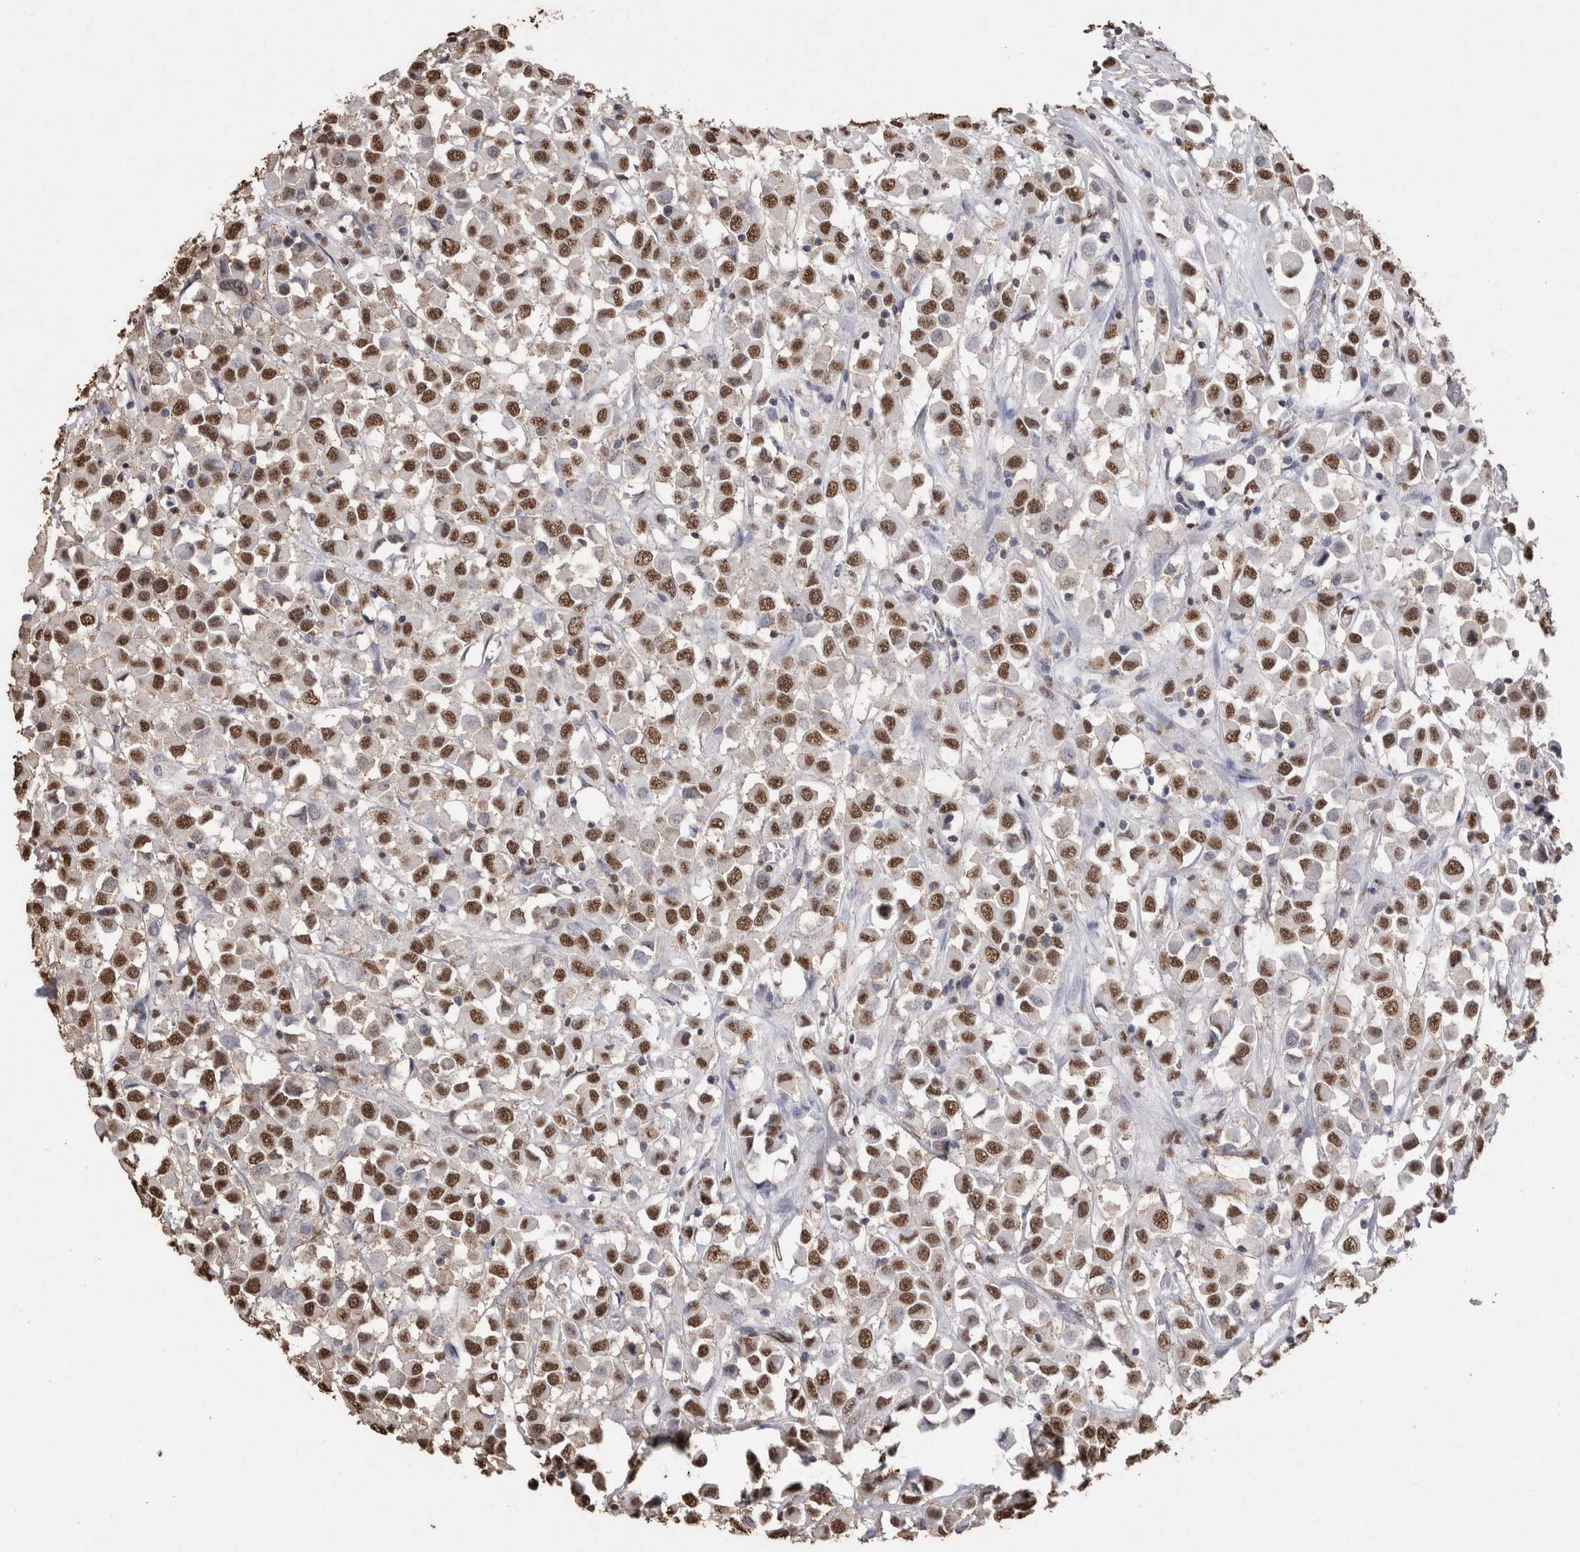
{"staining": {"intensity": "strong", "quantity": ">75%", "location": "nuclear"}, "tissue": "breast cancer", "cell_type": "Tumor cells", "image_type": "cancer", "snomed": [{"axis": "morphology", "description": "Duct carcinoma"}, {"axis": "topography", "description": "Breast"}], "caption": "DAB (3,3'-diaminobenzidine) immunohistochemical staining of breast cancer reveals strong nuclear protein expression in approximately >75% of tumor cells.", "gene": "NTHL1", "patient": {"sex": "female", "age": 61}}